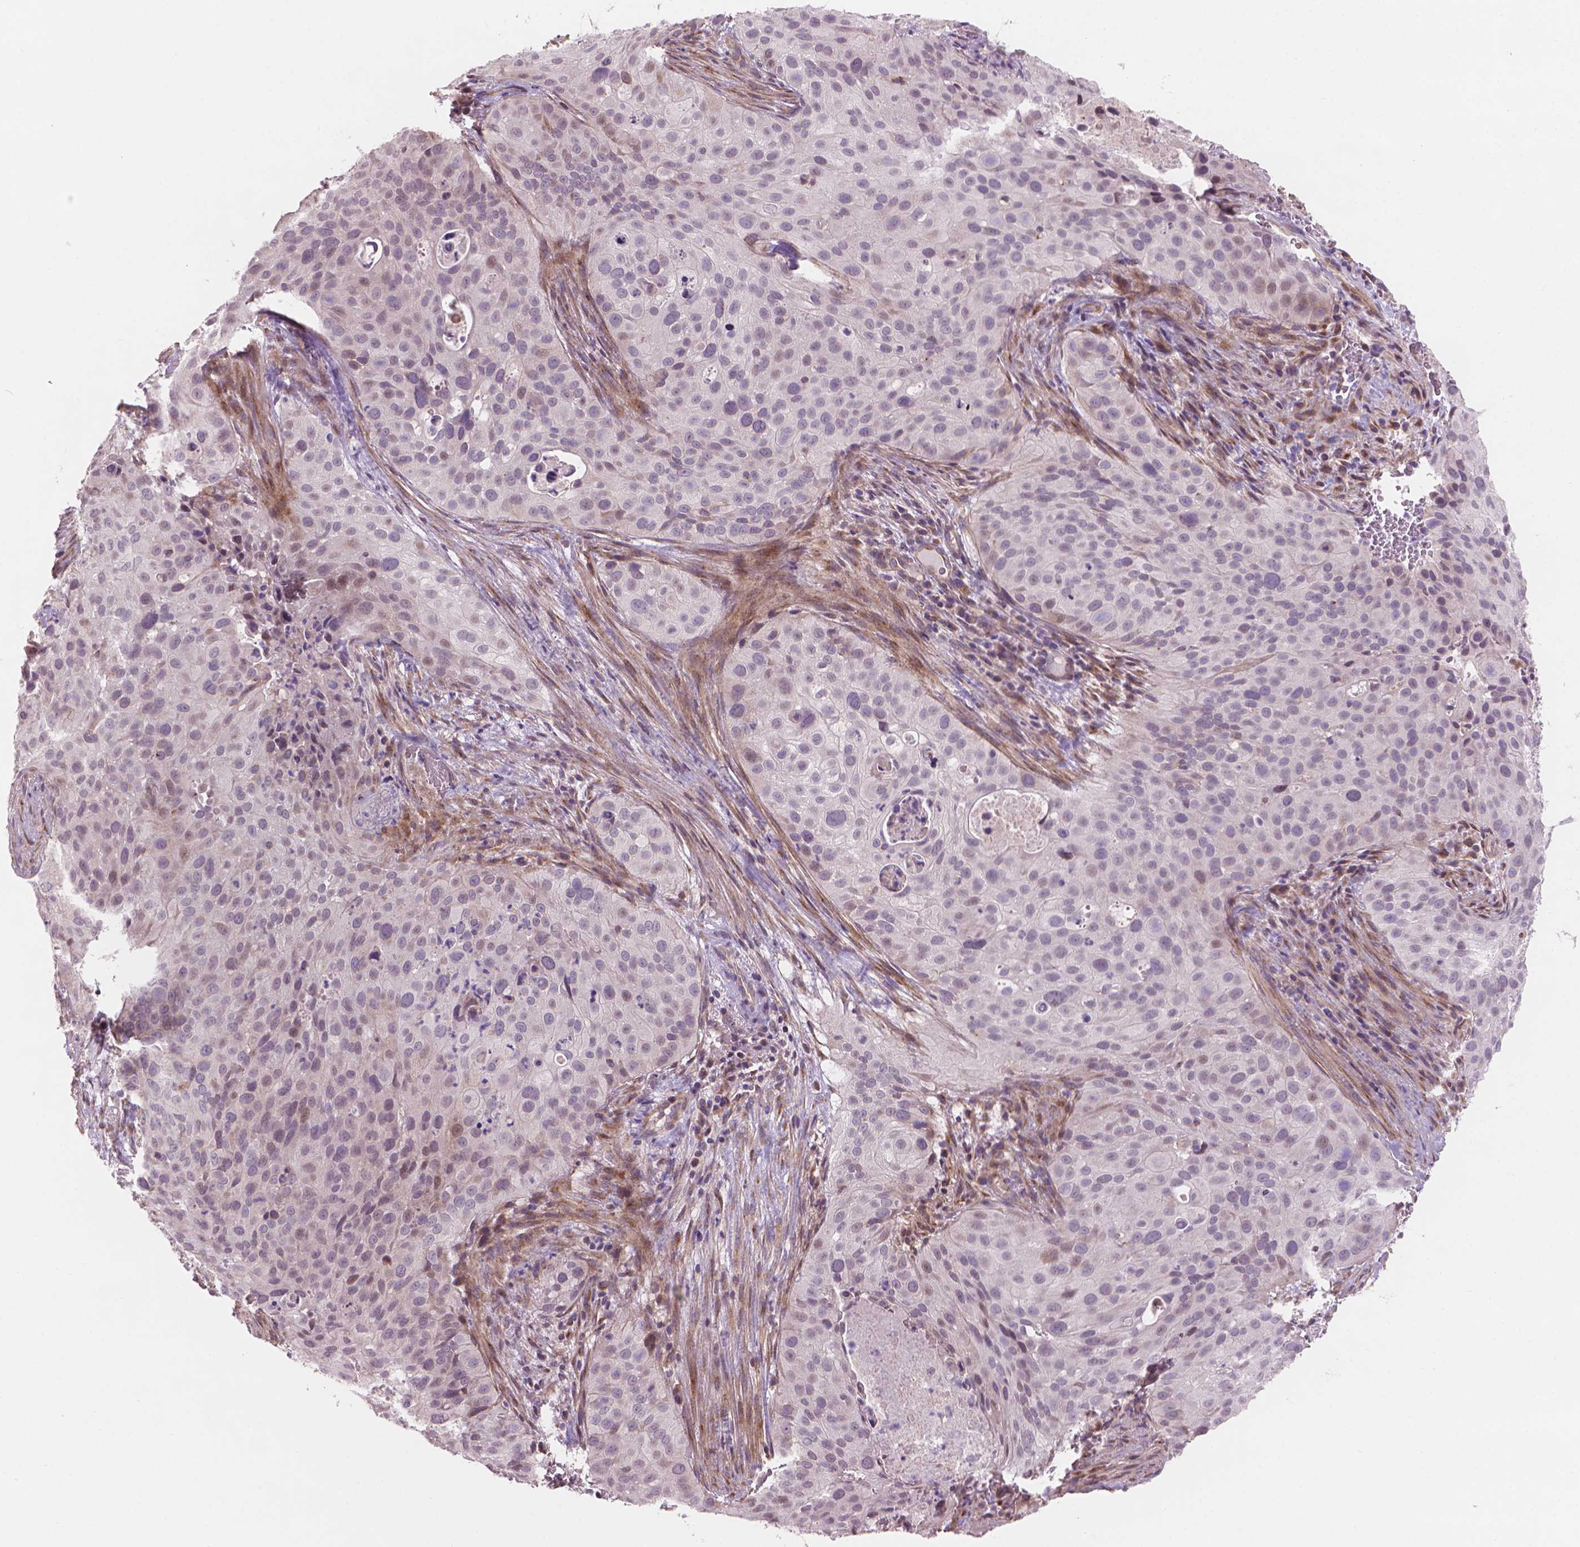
{"staining": {"intensity": "negative", "quantity": "none", "location": "none"}, "tissue": "cervical cancer", "cell_type": "Tumor cells", "image_type": "cancer", "snomed": [{"axis": "morphology", "description": "Squamous cell carcinoma, NOS"}, {"axis": "topography", "description": "Cervix"}], "caption": "IHC photomicrograph of neoplastic tissue: cervical cancer (squamous cell carcinoma) stained with DAB shows no significant protein expression in tumor cells.", "gene": "IFFO1", "patient": {"sex": "female", "age": 38}}